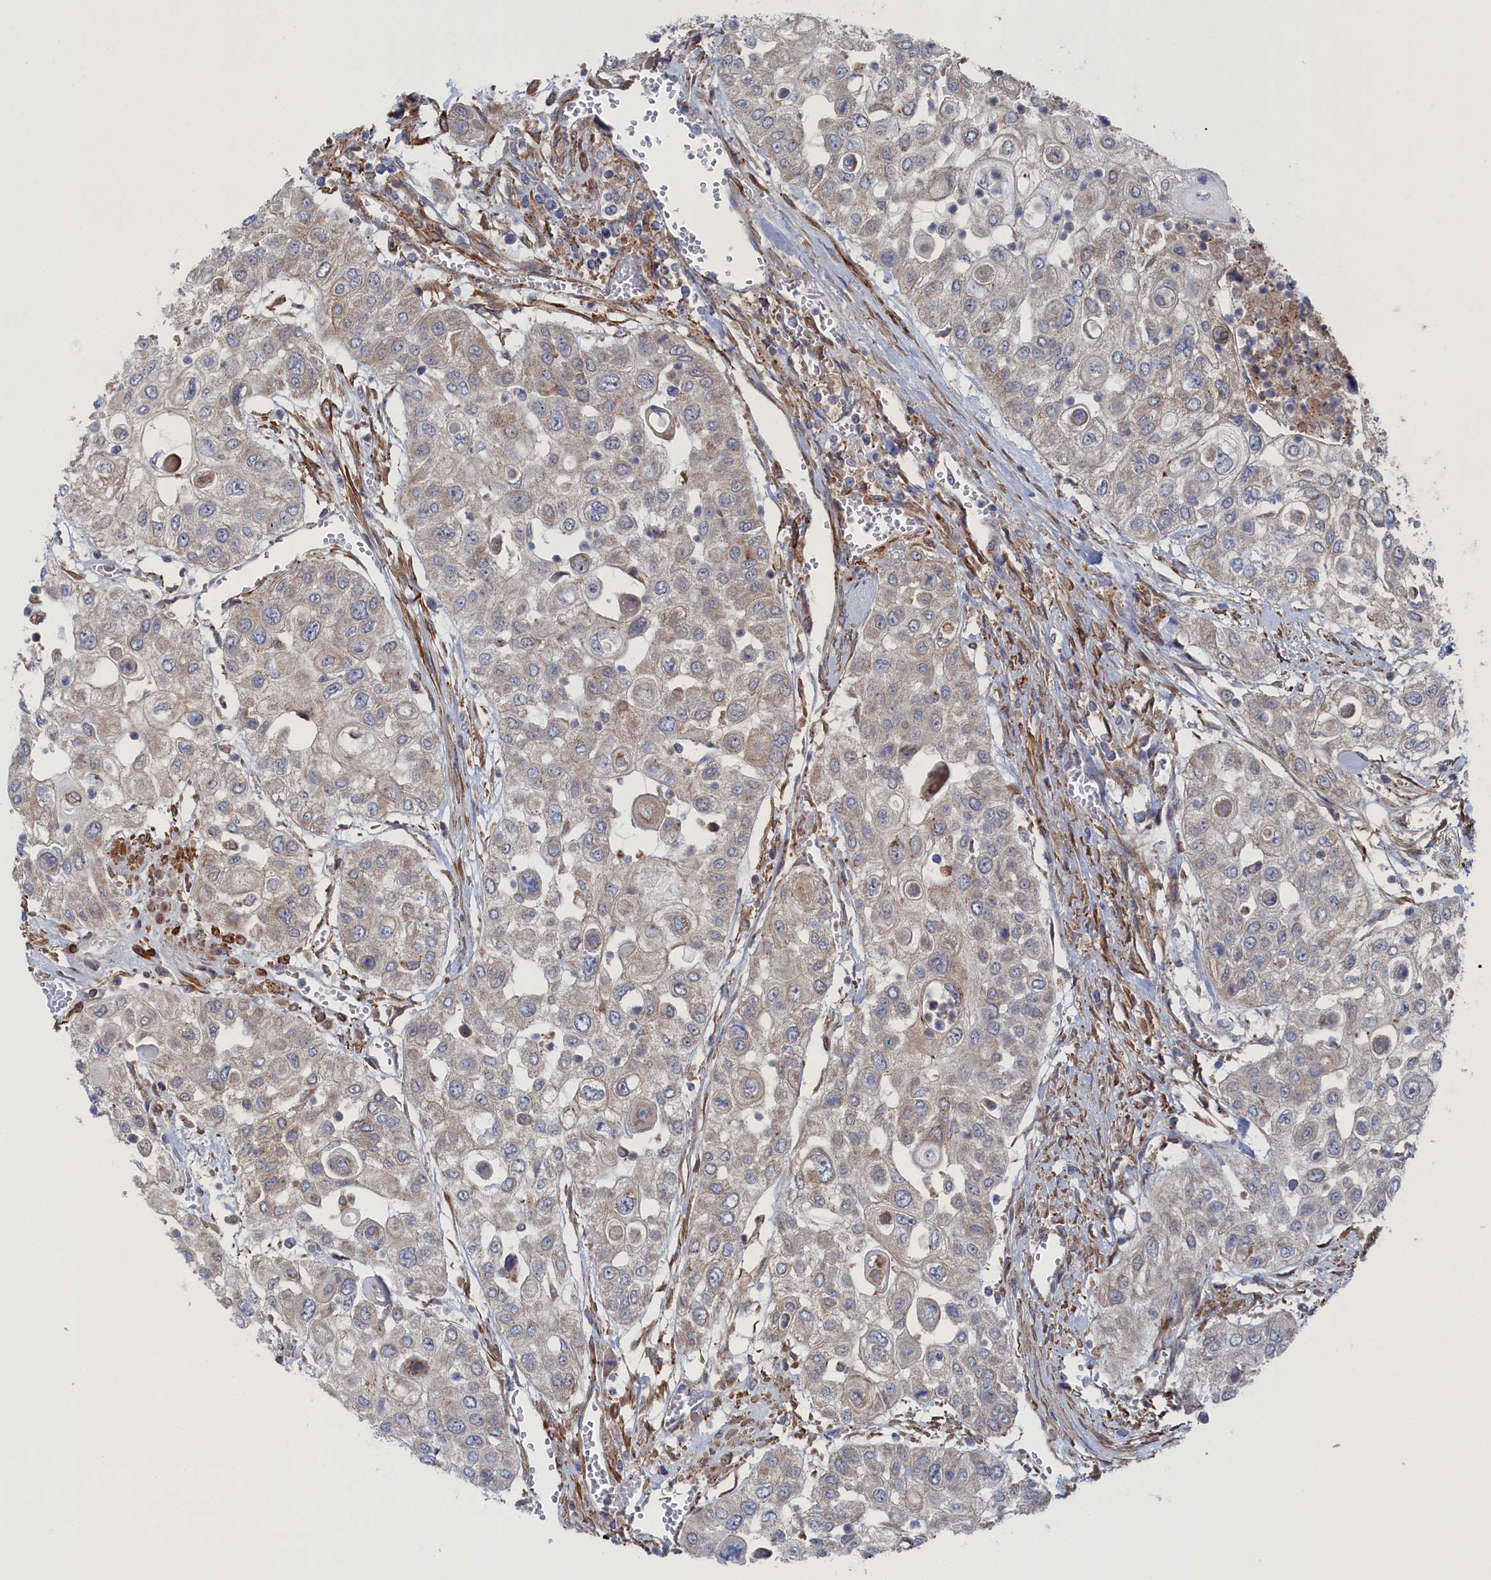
{"staining": {"intensity": "weak", "quantity": "<25%", "location": "cytoplasmic/membranous"}, "tissue": "urothelial cancer", "cell_type": "Tumor cells", "image_type": "cancer", "snomed": [{"axis": "morphology", "description": "Urothelial carcinoma, High grade"}, {"axis": "topography", "description": "Urinary bladder"}], "caption": "Immunohistochemical staining of urothelial carcinoma (high-grade) displays no significant expression in tumor cells.", "gene": "FILIP1L", "patient": {"sex": "female", "age": 79}}